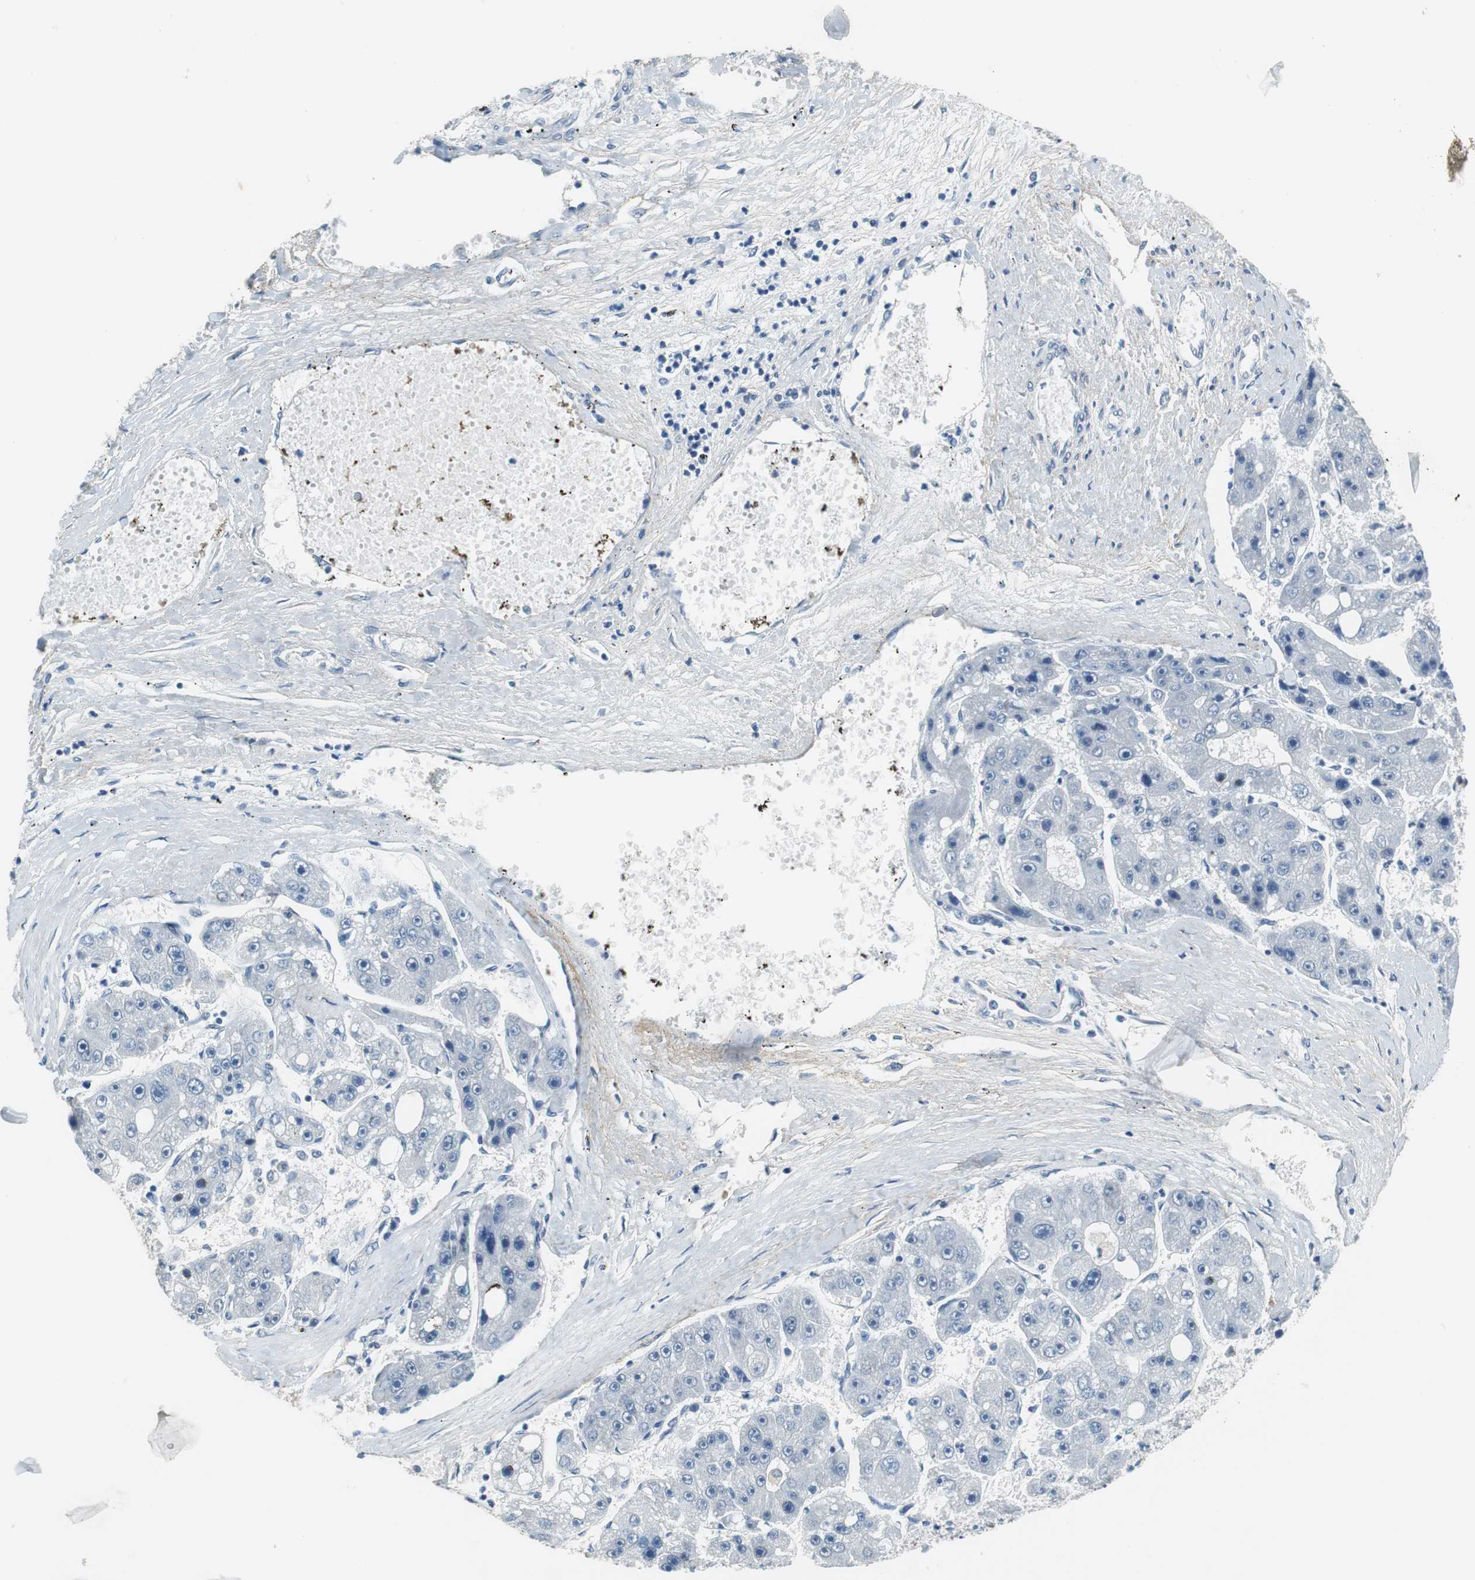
{"staining": {"intensity": "negative", "quantity": "none", "location": "none"}, "tissue": "liver cancer", "cell_type": "Tumor cells", "image_type": "cancer", "snomed": [{"axis": "morphology", "description": "Carcinoma, Hepatocellular, NOS"}, {"axis": "topography", "description": "Liver"}], "caption": "Immunohistochemical staining of liver cancer (hepatocellular carcinoma) shows no significant expression in tumor cells.", "gene": "MUC7", "patient": {"sex": "female", "age": 61}}